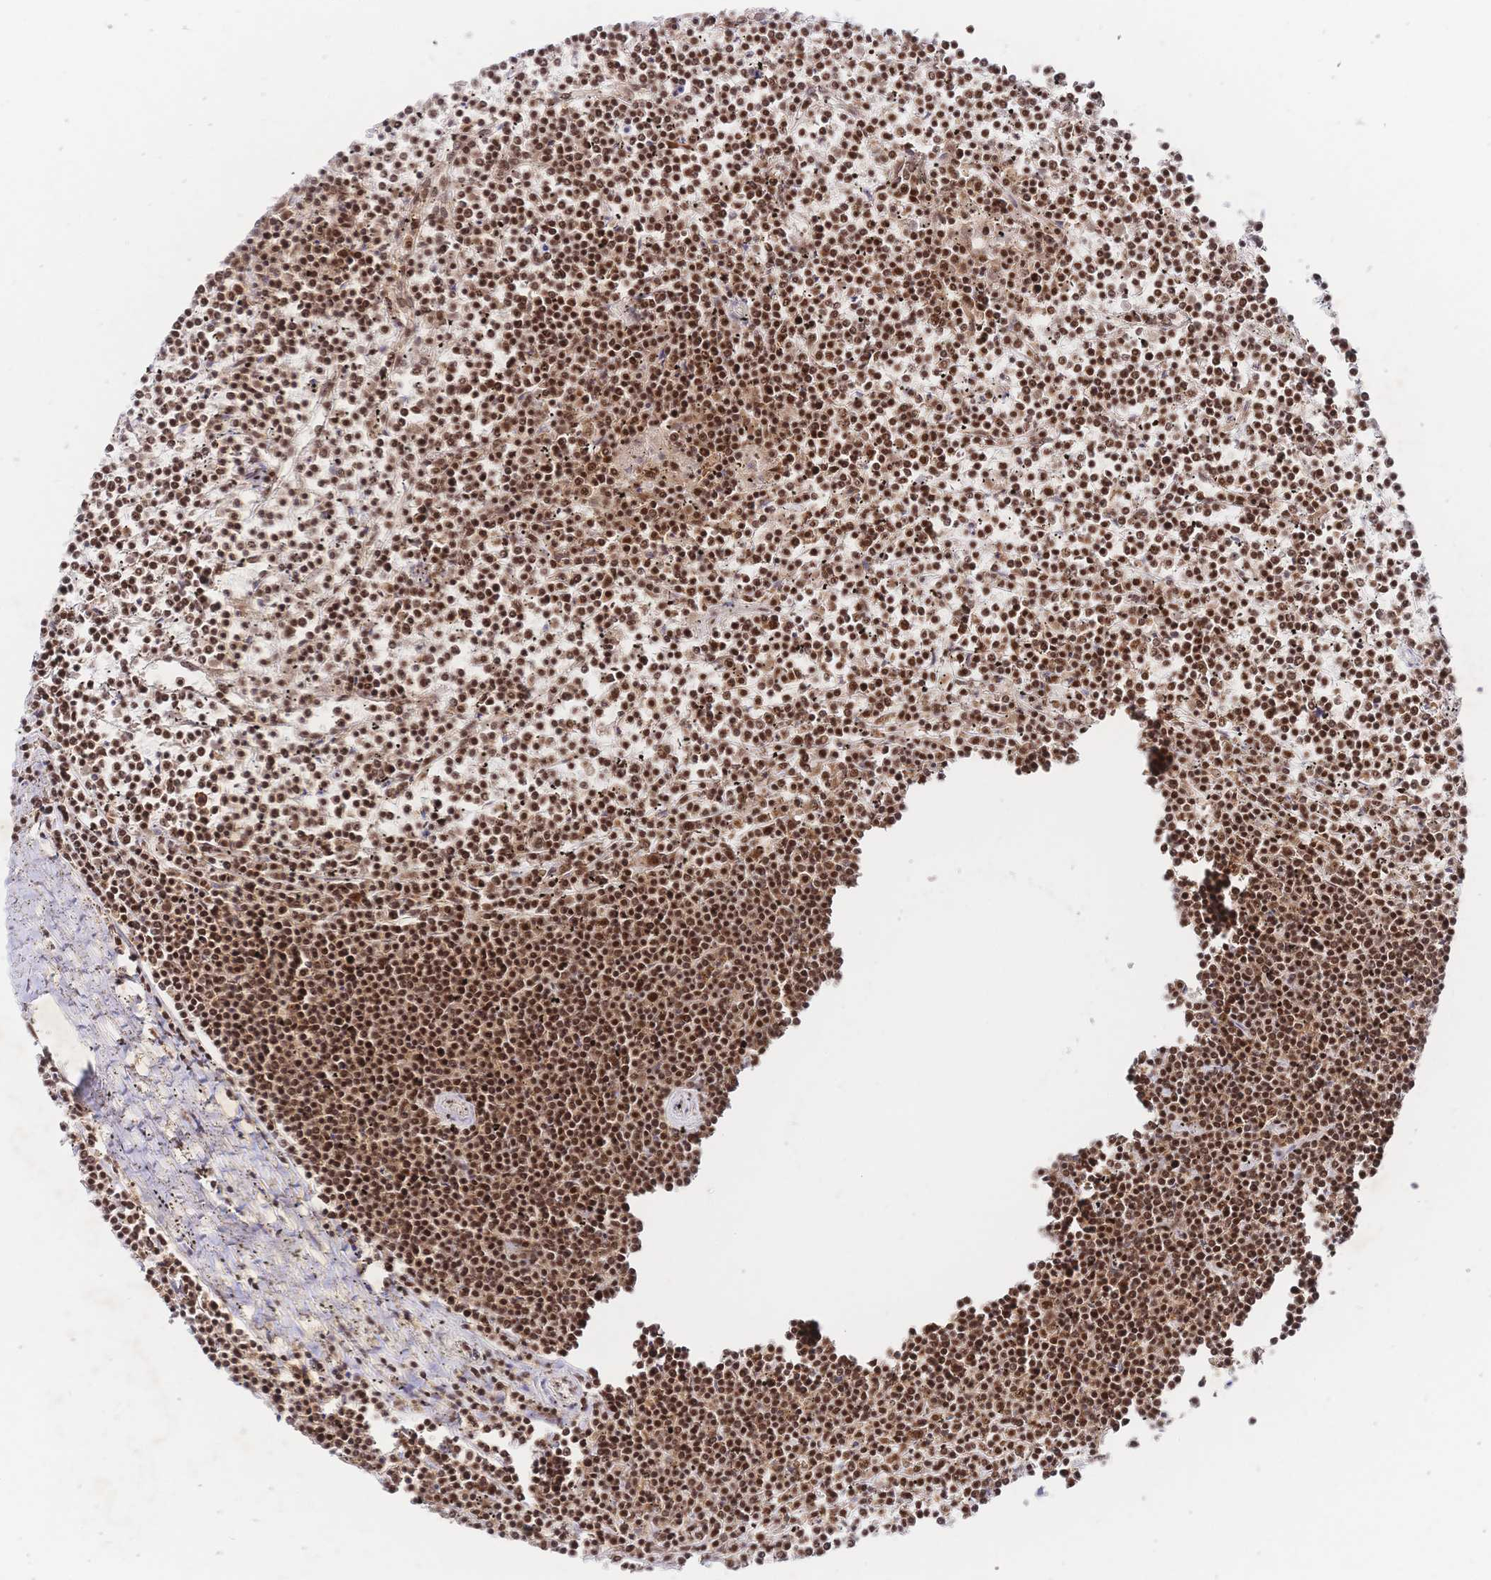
{"staining": {"intensity": "strong", "quantity": ">75%", "location": "nuclear"}, "tissue": "lymphoma", "cell_type": "Tumor cells", "image_type": "cancer", "snomed": [{"axis": "morphology", "description": "Malignant lymphoma, non-Hodgkin's type, Low grade"}, {"axis": "topography", "description": "Spleen"}], "caption": "IHC (DAB (3,3'-diaminobenzidine)) staining of human lymphoma demonstrates strong nuclear protein staining in about >75% of tumor cells. IHC stains the protein of interest in brown and the nuclei are stained blue.", "gene": "SRSF1", "patient": {"sex": "female", "age": 19}}